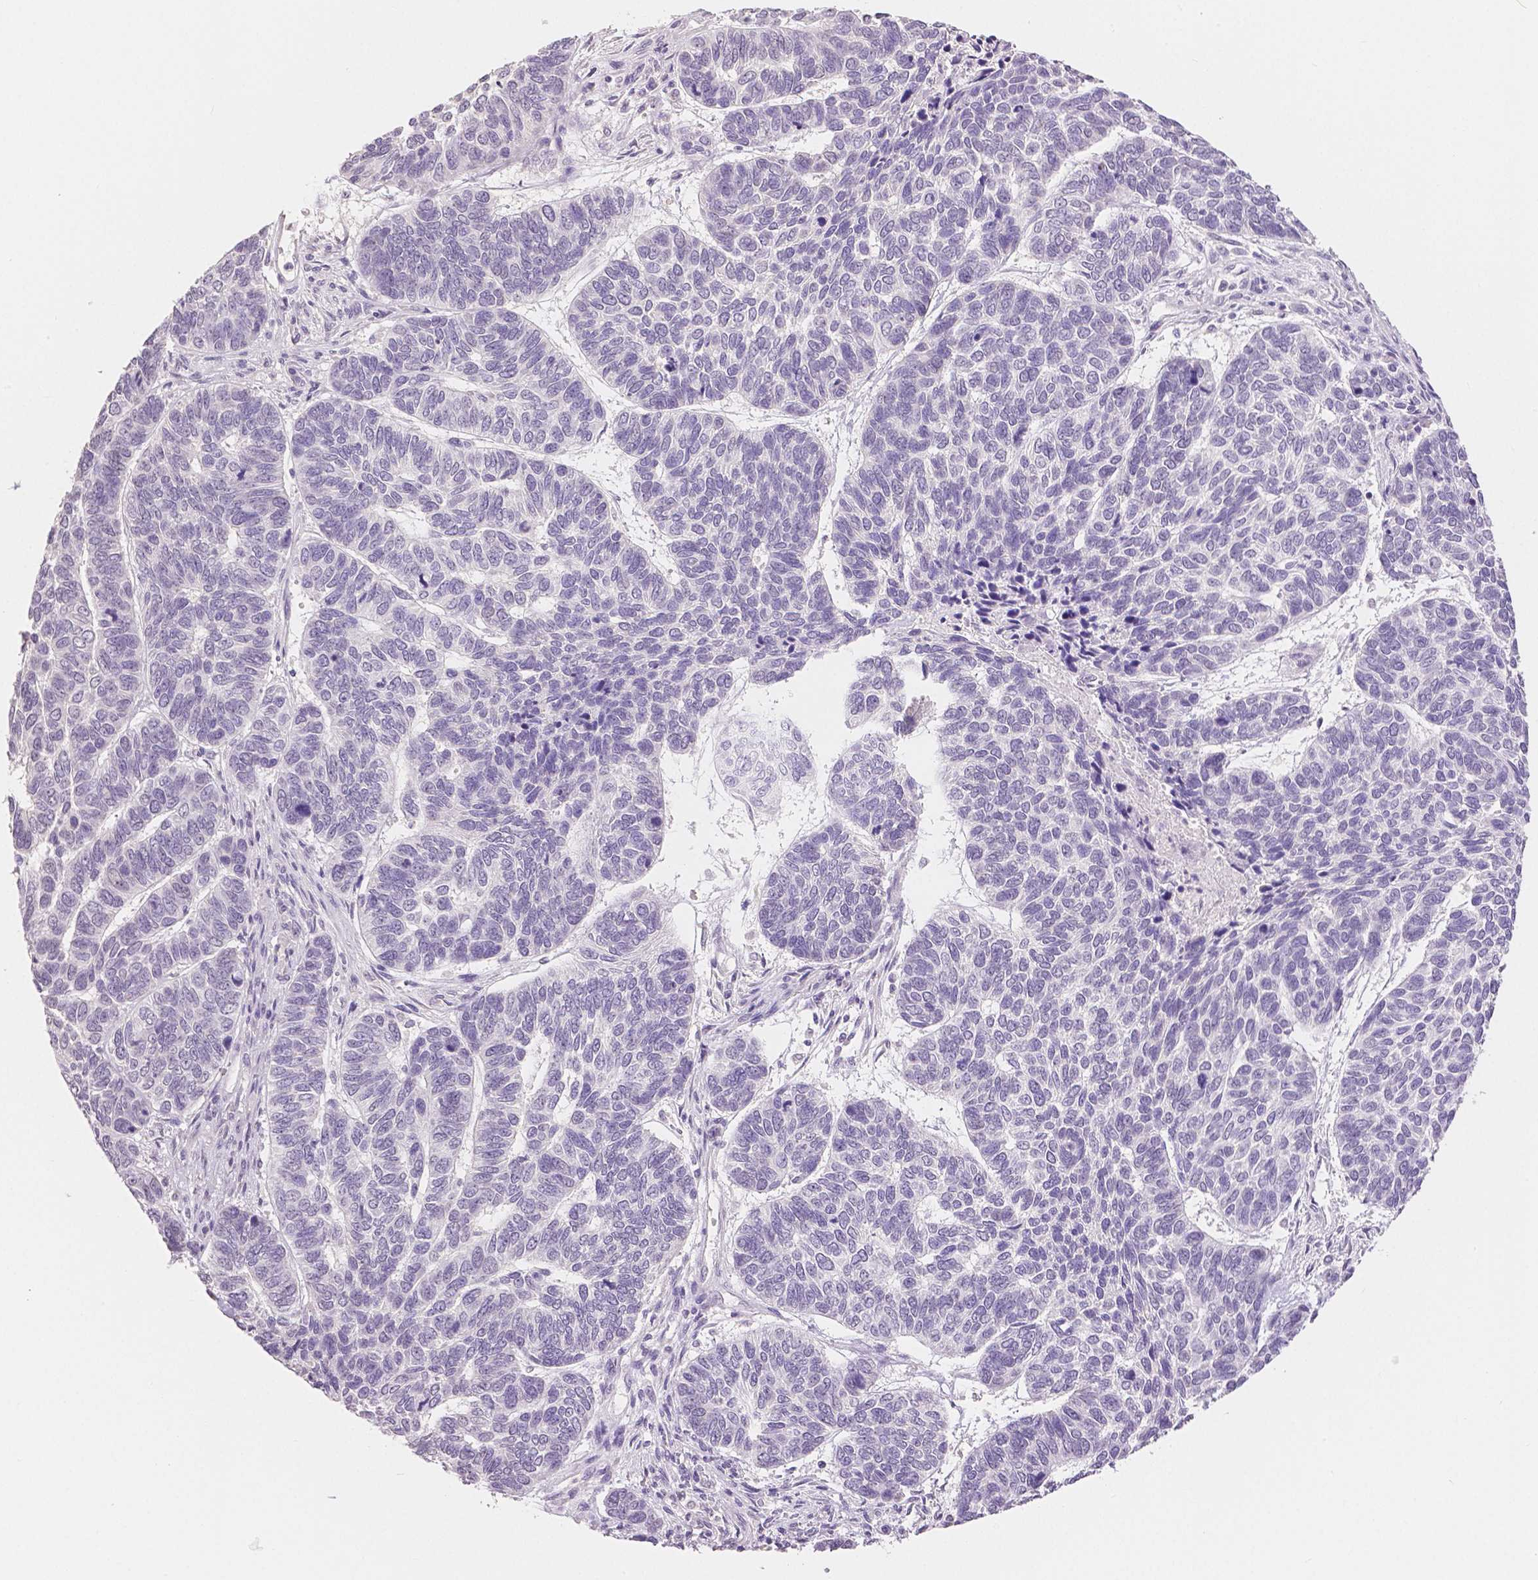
{"staining": {"intensity": "negative", "quantity": "none", "location": "none"}, "tissue": "skin cancer", "cell_type": "Tumor cells", "image_type": "cancer", "snomed": [{"axis": "morphology", "description": "Basal cell carcinoma"}, {"axis": "topography", "description": "Skin"}], "caption": "Protein analysis of basal cell carcinoma (skin) displays no significant positivity in tumor cells. Nuclei are stained in blue.", "gene": "OCLN", "patient": {"sex": "female", "age": 65}}